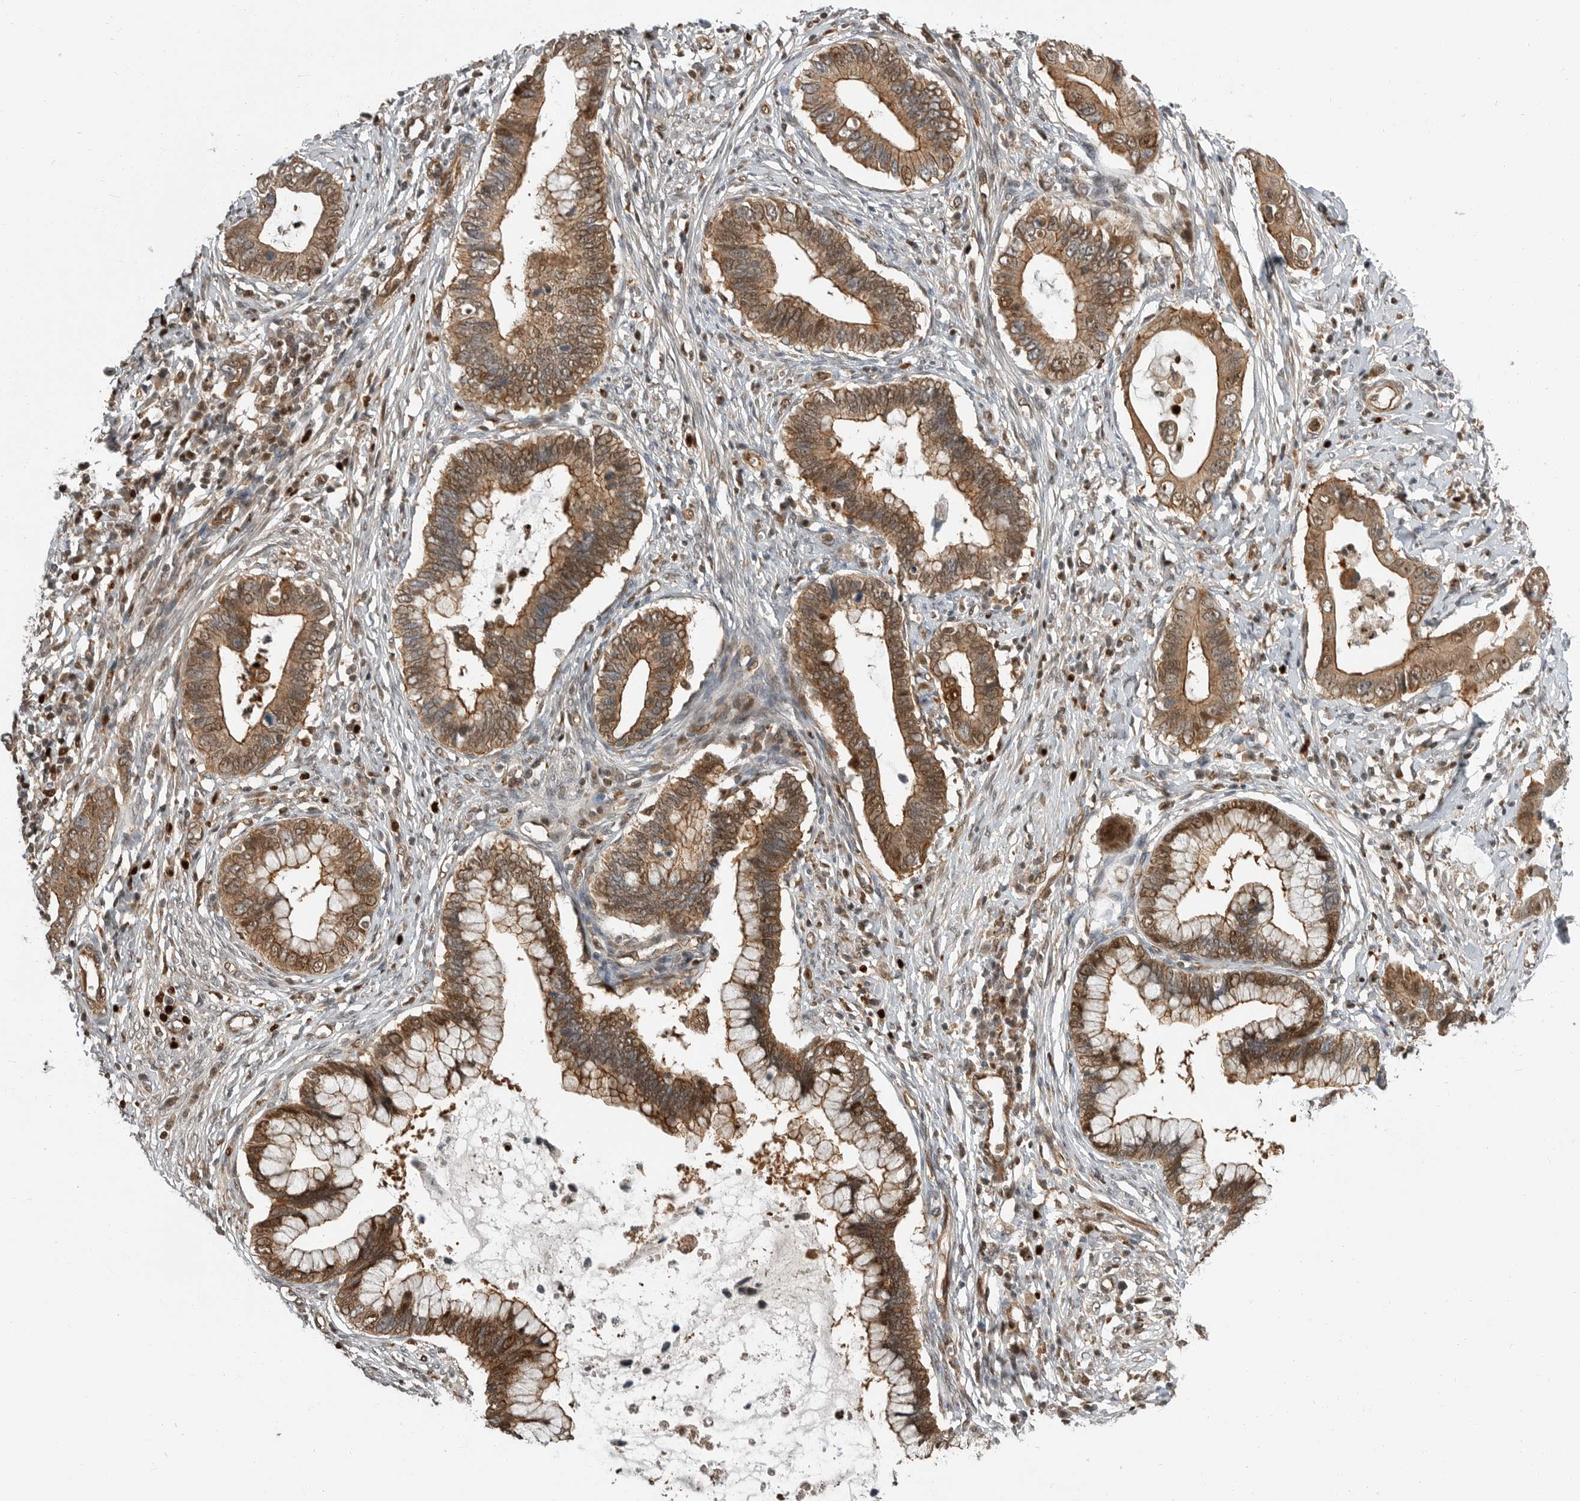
{"staining": {"intensity": "moderate", "quantity": ">75%", "location": "cytoplasmic/membranous,nuclear"}, "tissue": "cervical cancer", "cell_type": "Tumor cells", "image_type": "cancer", "snomed": [{"axis": "morphology", "description": "Adenocarcinoma, NOS"}, {"axis": "topography", "description": "Cervix"}], "caption": "Cervical adenocarcinoma stained for a protein reveals moderate cytoplasmic/membranous and nuclear positivity in tumor cells.", "gene": "STRAP", "patient": {"sex": "female", "age": 44}}